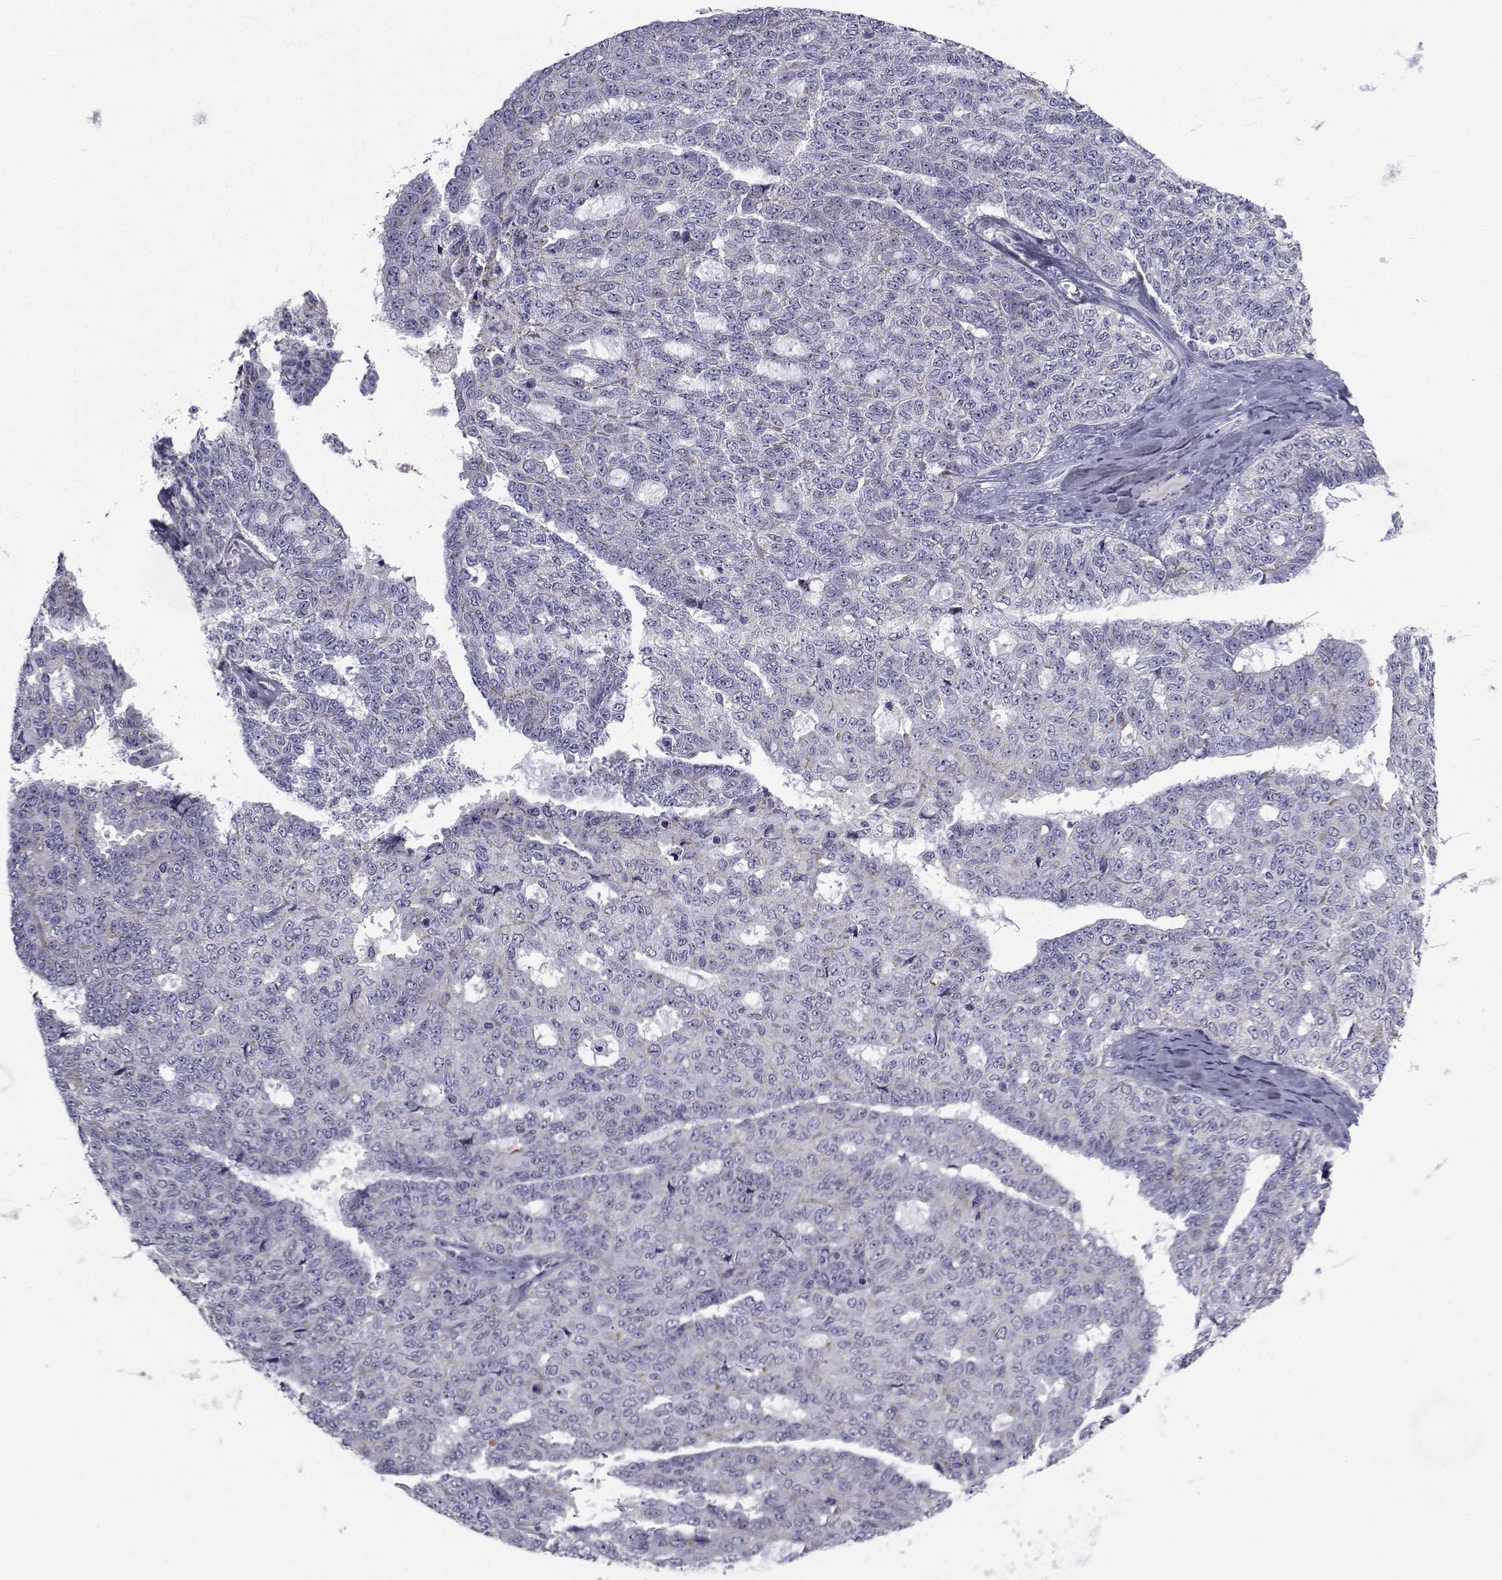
{"staining": {"intensity": "negative", "quantity": "none", "location": "none"}, "tissue": "ovarian cancer", "cell_type": "Tumor cells", "image_type": "cancer", "snomed": [{"axis": "morphology", "description": "Cystadenocarcinoma, serous, NOS"}, {"axis": "topography", "description": "Ovary"}], "caption": "The immunohistochemistry (IHC) micrograph has no significant staining in tumor cells of ovarian cancer tissue. The staining was performed using DAB to visualize the protein expression in brown, while the nuclei were stained in blue with hematoxylin (Magnification: 20x).", "gene": "PDE6H", "patient": {"sex": "female", "age": 71}}